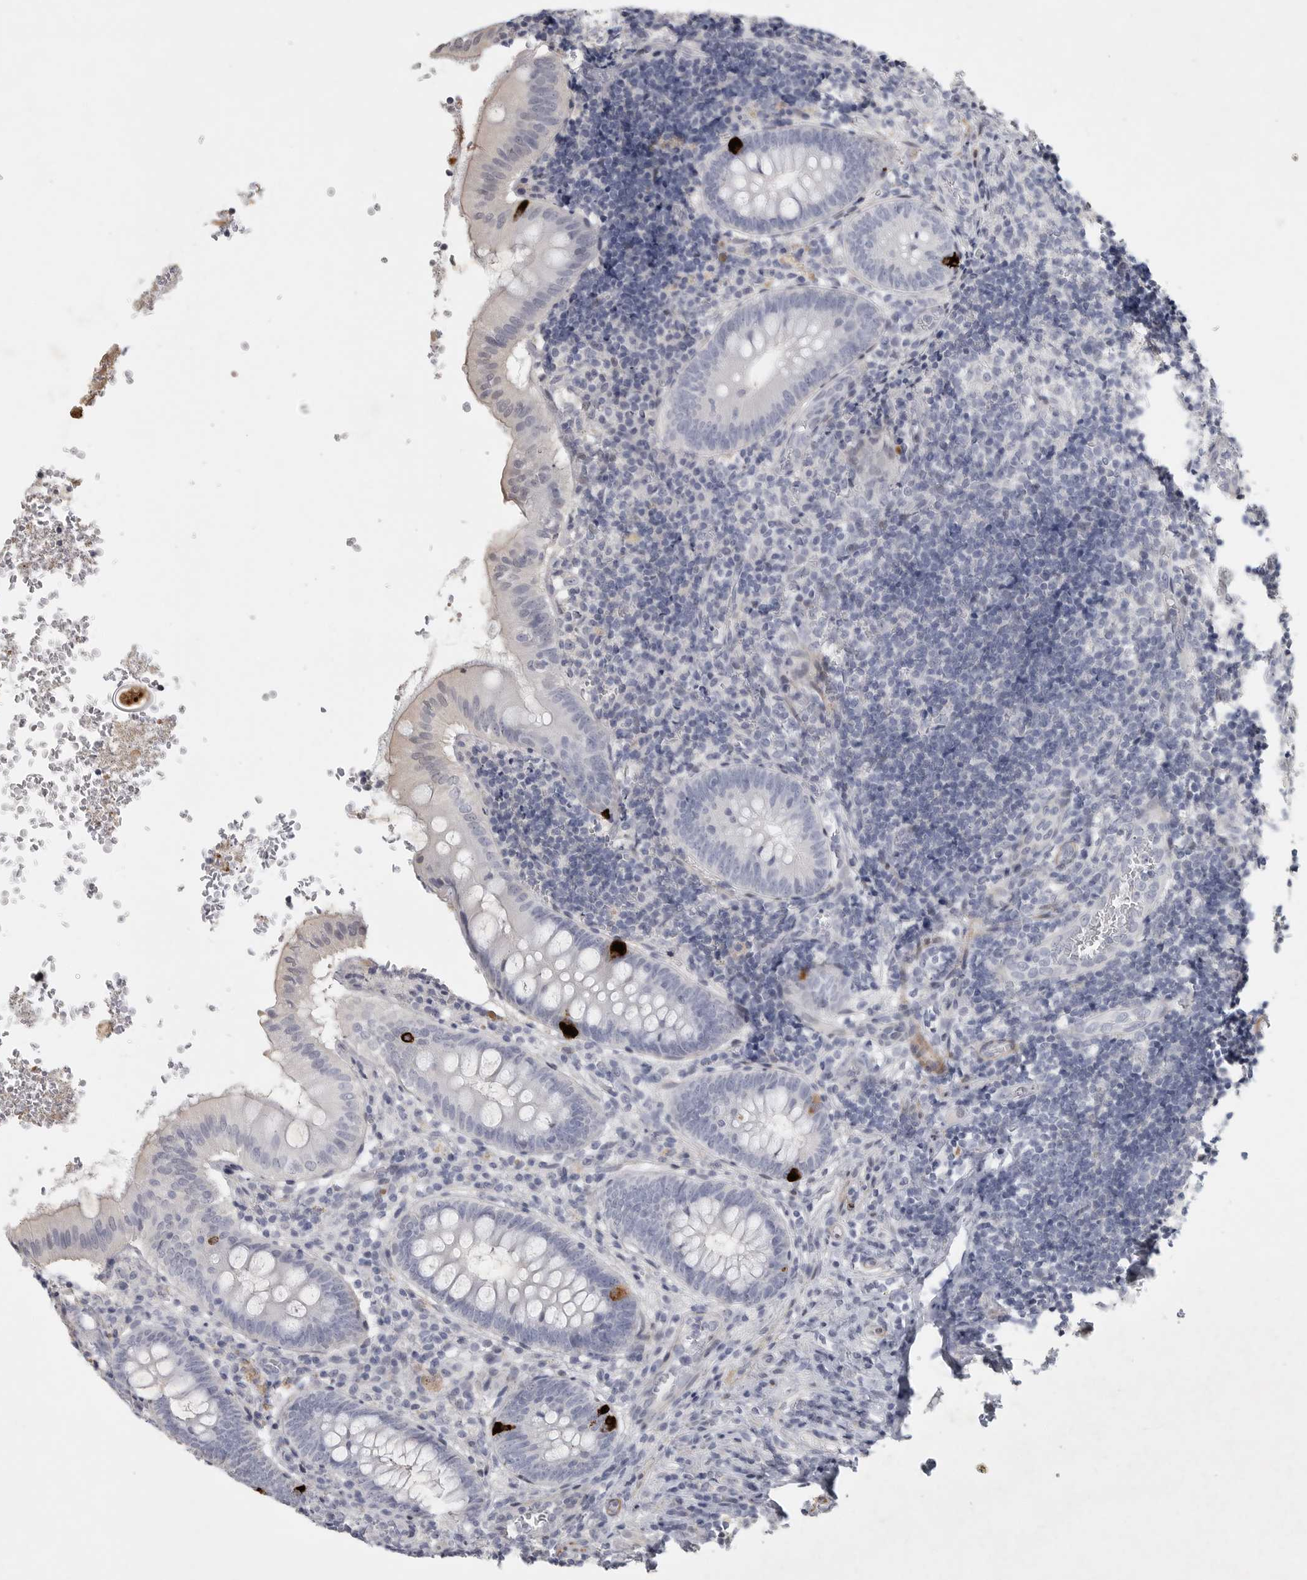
{"staining": {"intensity": "strong", "quantity": "<25%", "location": "cytoplasmic/membranous"}, "tissue": "appendix", "cell_type": "Glandular cells", "image_type": "normal", "snomed": [{"axis": "morphology", "description": "Normal tissue, NOS"}, {"axis": "topography", "description": "Appendix"}], "caption": "Unremarkable appendix exhibits strong cytoplasmic/membranous expression in about <25% of glandular cells, visualized by immunohistochemistry.", "gene": "TNR", "patient": {"sex": "male", "age": 8}}